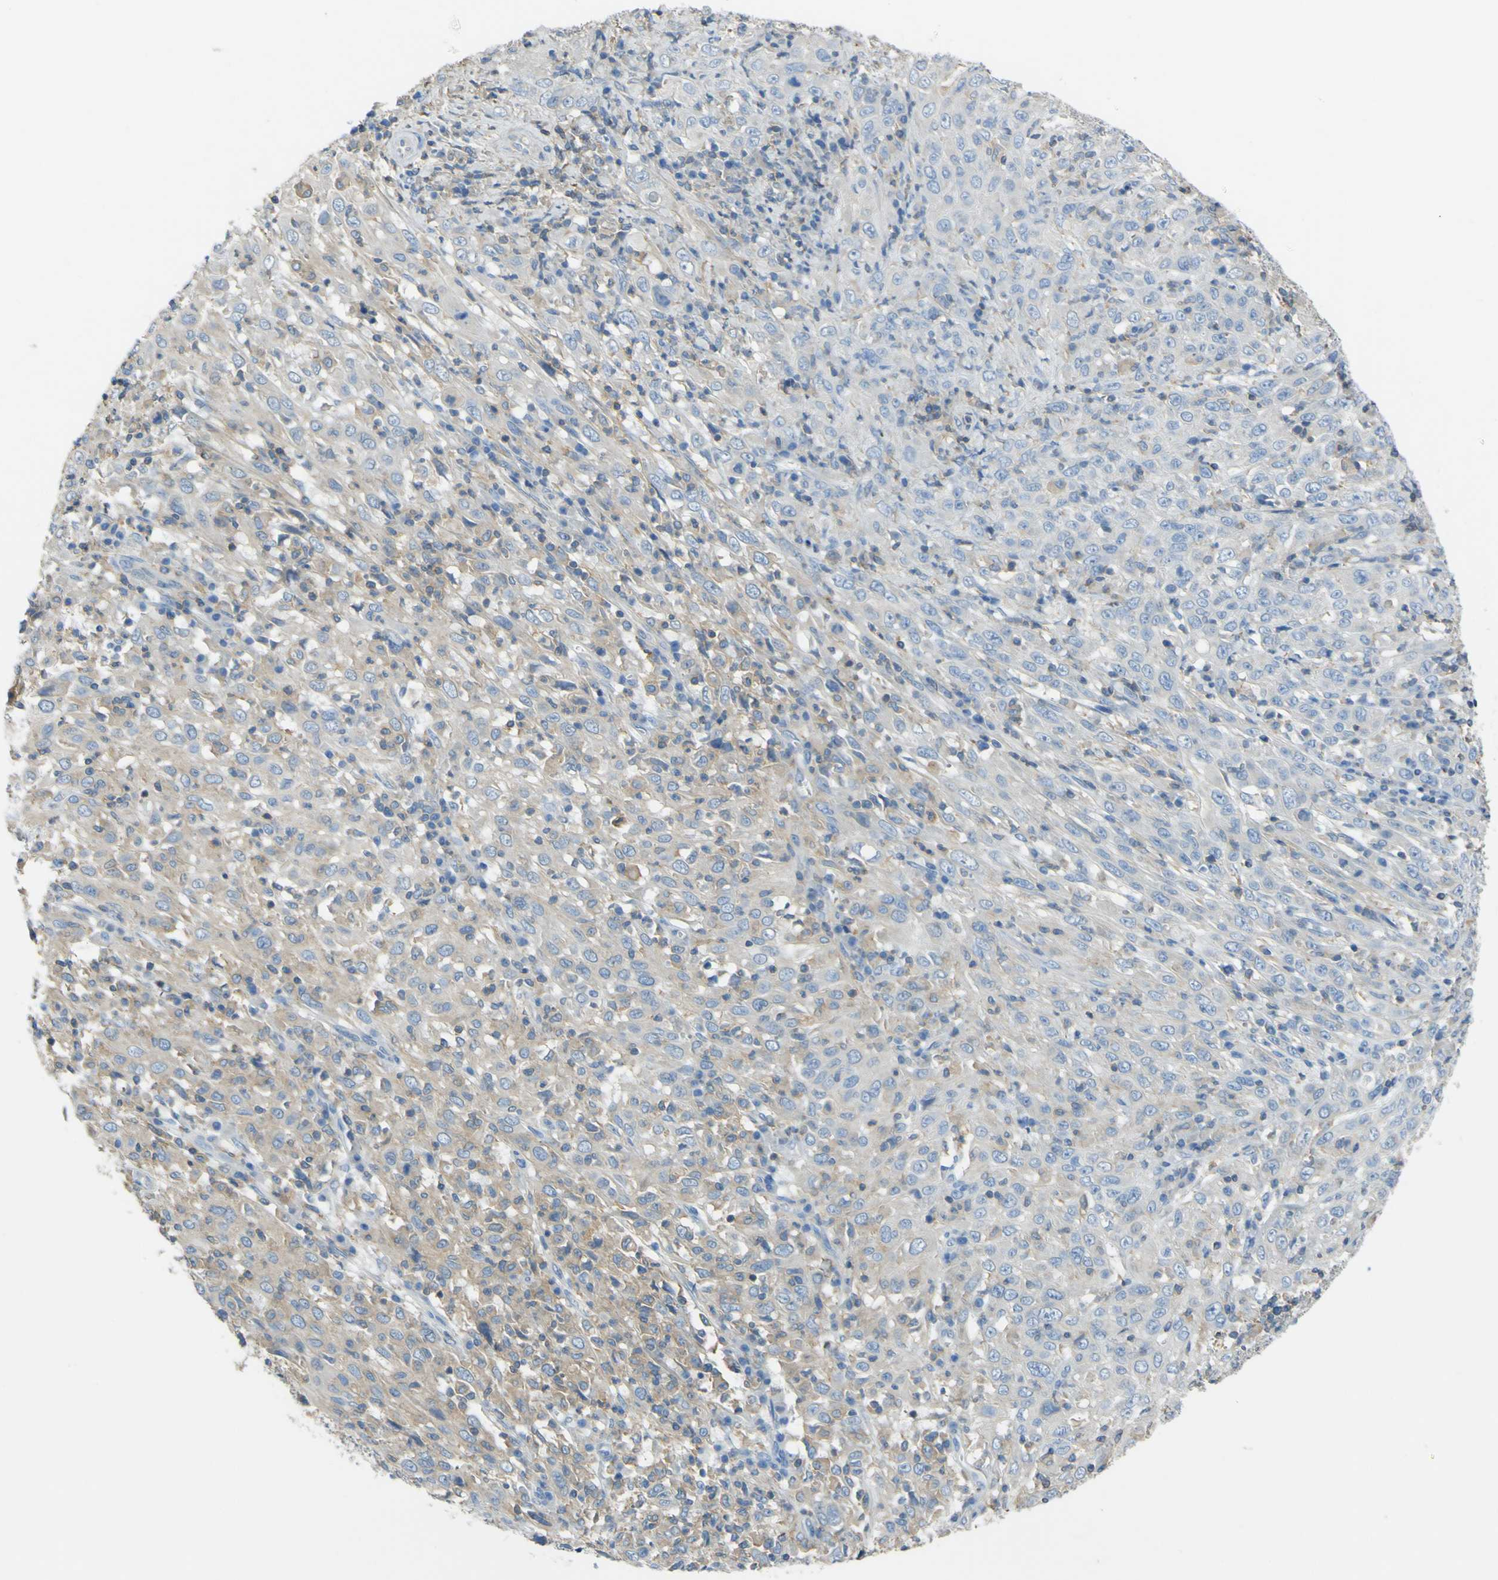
{"staining": {"intensity": "weak", "quantity": "25%-75%", "location": "cytoplasmic/membranous"}, "tissue": "cervical cancer", "cell_type": "Tumor cells", "image_type": "cancer", "snomed": [{"axis": "morphology", "description": "Squamous cell carcinoma, NOS"}, {"axis": "topography", "description": "Cervix"}], "caption": "Human cervical squamous cell carcinoma stained with a protein marker shows weak staining in tumor cells.", "gene": "OGN", "patient": {"sex": "female", "age": 46}}